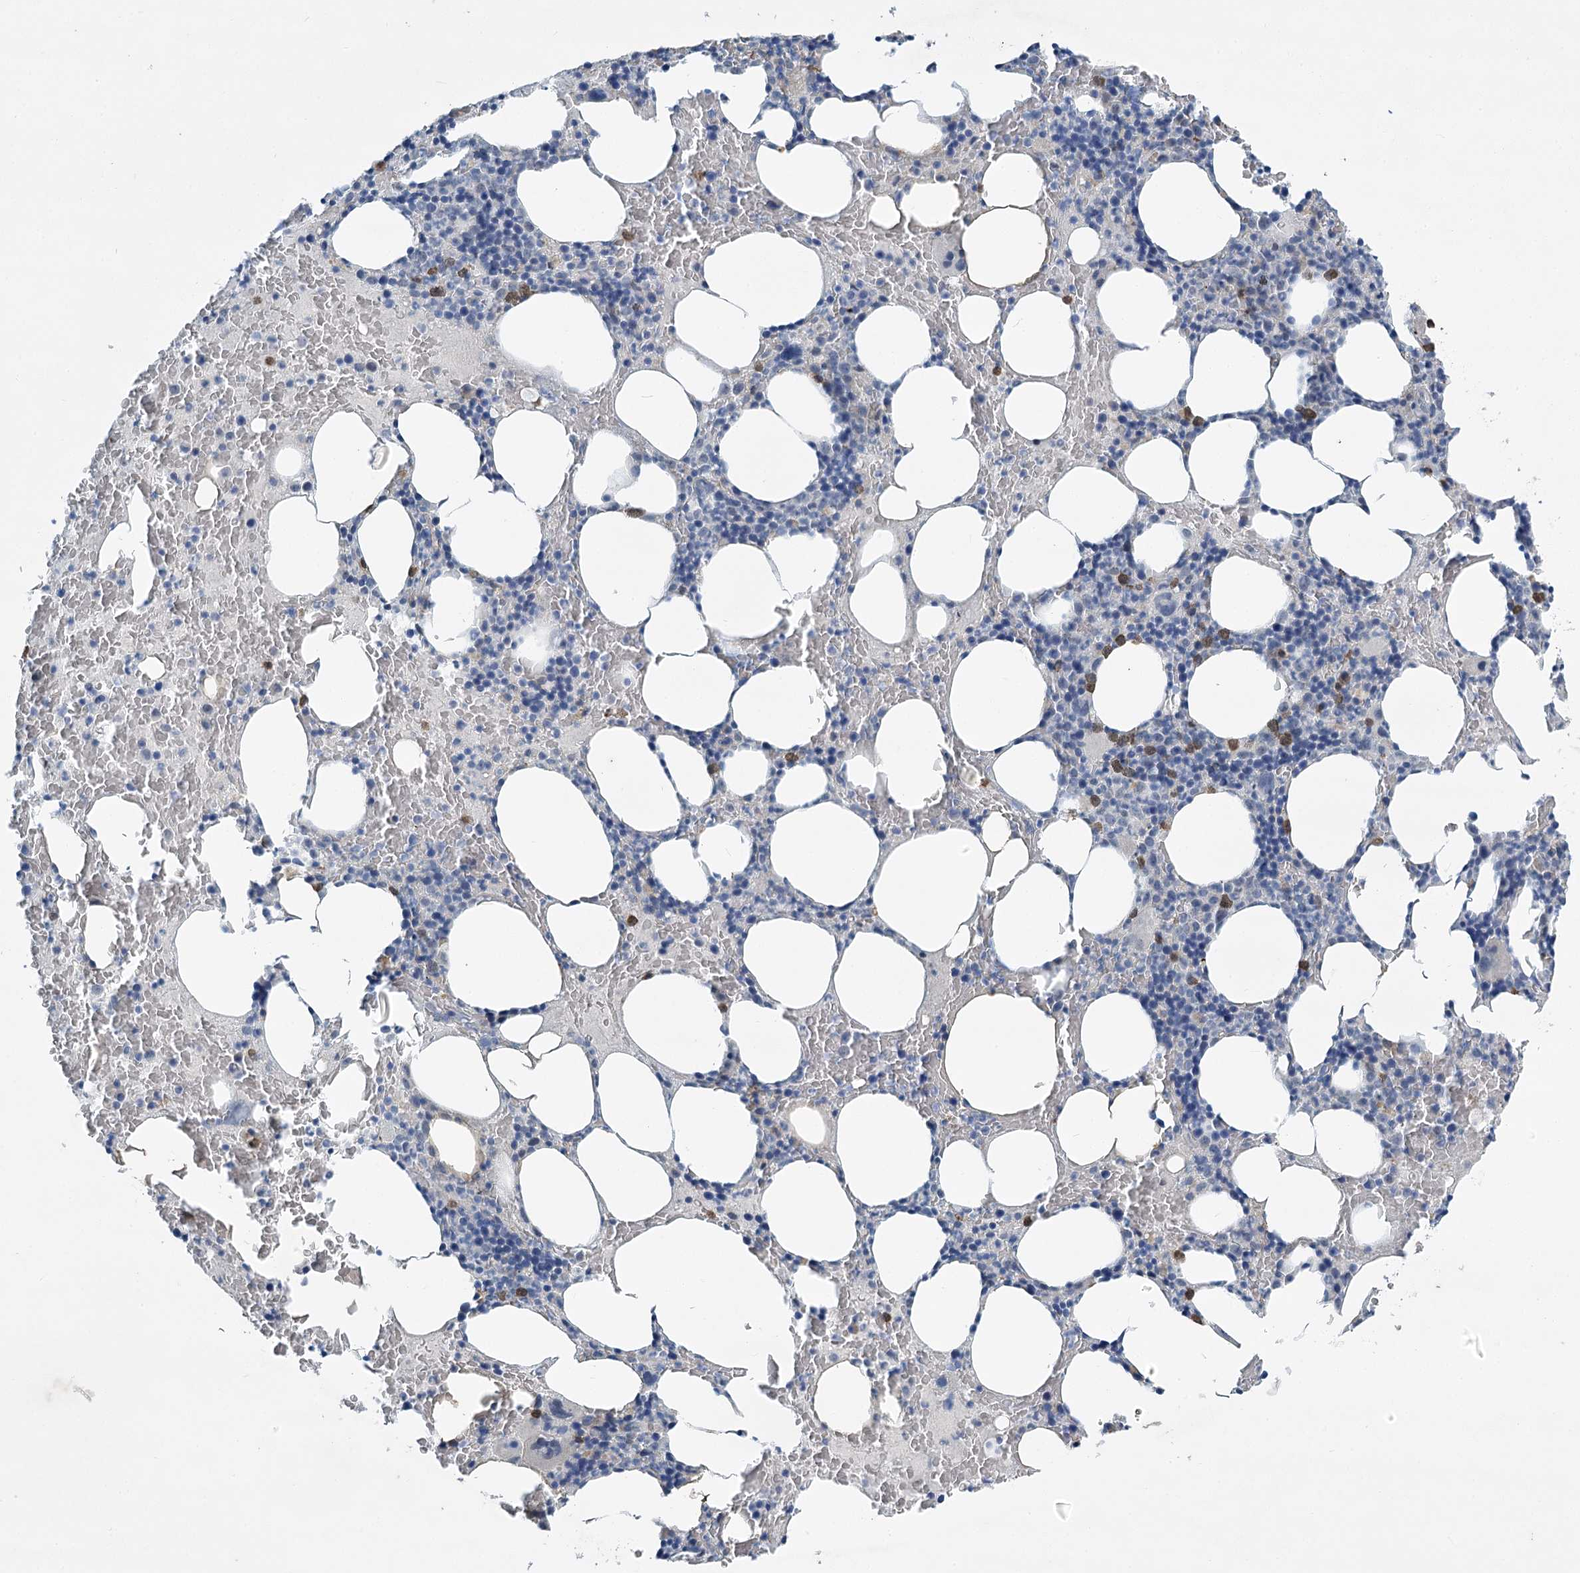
{"staining": {"intensity": "moderate", "quantity": "<25%", "location": "cytoplasmic/membranous,nuclear"}, "tissue": "bone marrow", "cell_type": "Hematopoietic cells", "image_type": "normal", "snomed": [{"axis": "morphology", "description": "Normal tissue, NOS"}, {"axis": "topography", "description": "Bone marrow"}], "caption": "This histopathology image demonstrates IHC staining of unremarkable human bone marrow, with low moderate cytoplasmic/membranous,nuclear staining in approximately <25% of hematopoietic cells.", "gene": "ABITRAM", "patient": {"sex": "male", "age": 62}}